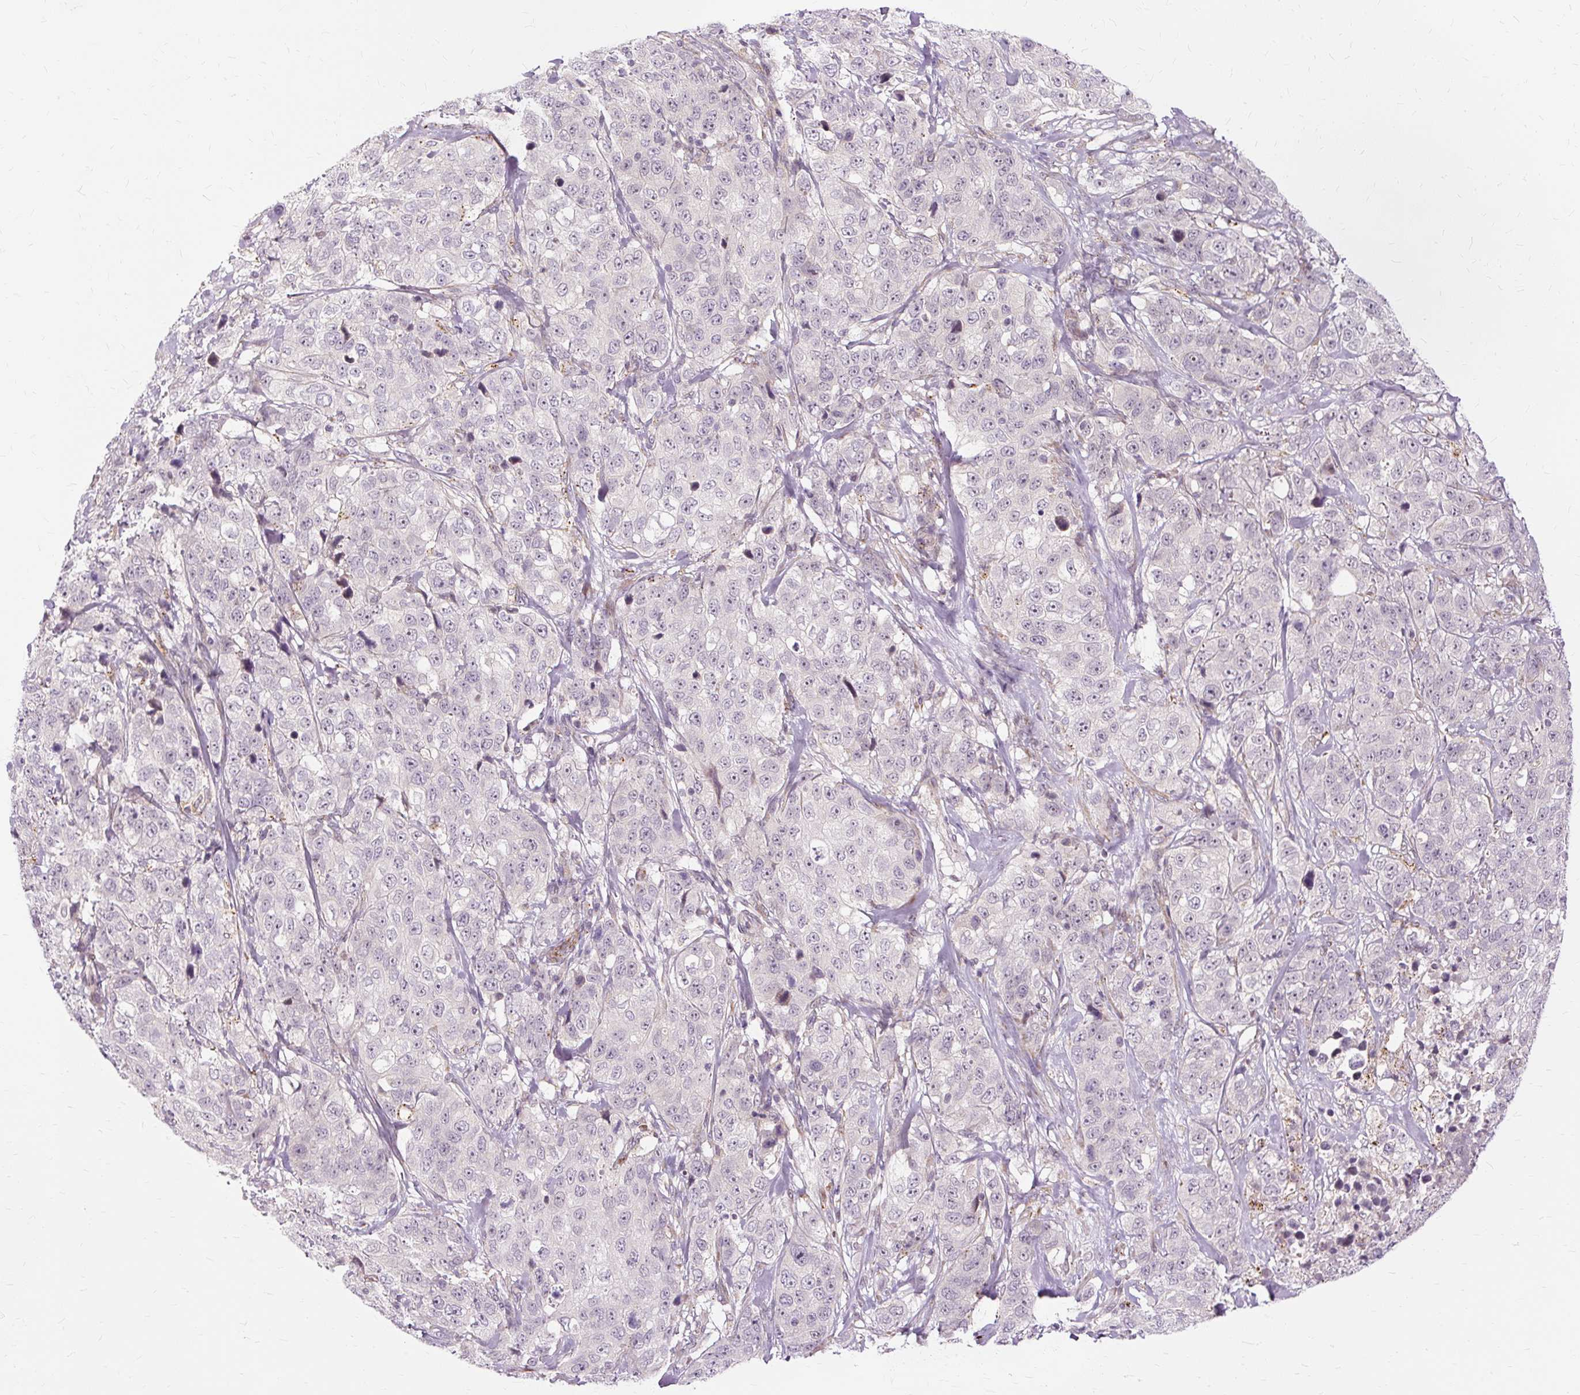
{"staining": {"intensity": "negative", "quantity": "none", "location": "none"}, "tissue": "stomach cancer", "cell_type": "Tumor cells", "image_type": "cancer", "snomed": [{"axis": "morphology", "description": "Adenocarcinoma, NOS"}, {"axis": "topography", "description": "Stomach"}], "caption": "The photomicrograph shows no significant positivity in tumor cells of stomach cancer.", "gene": "MMACHC", "patient": {"sex": "male", "age": 48}}